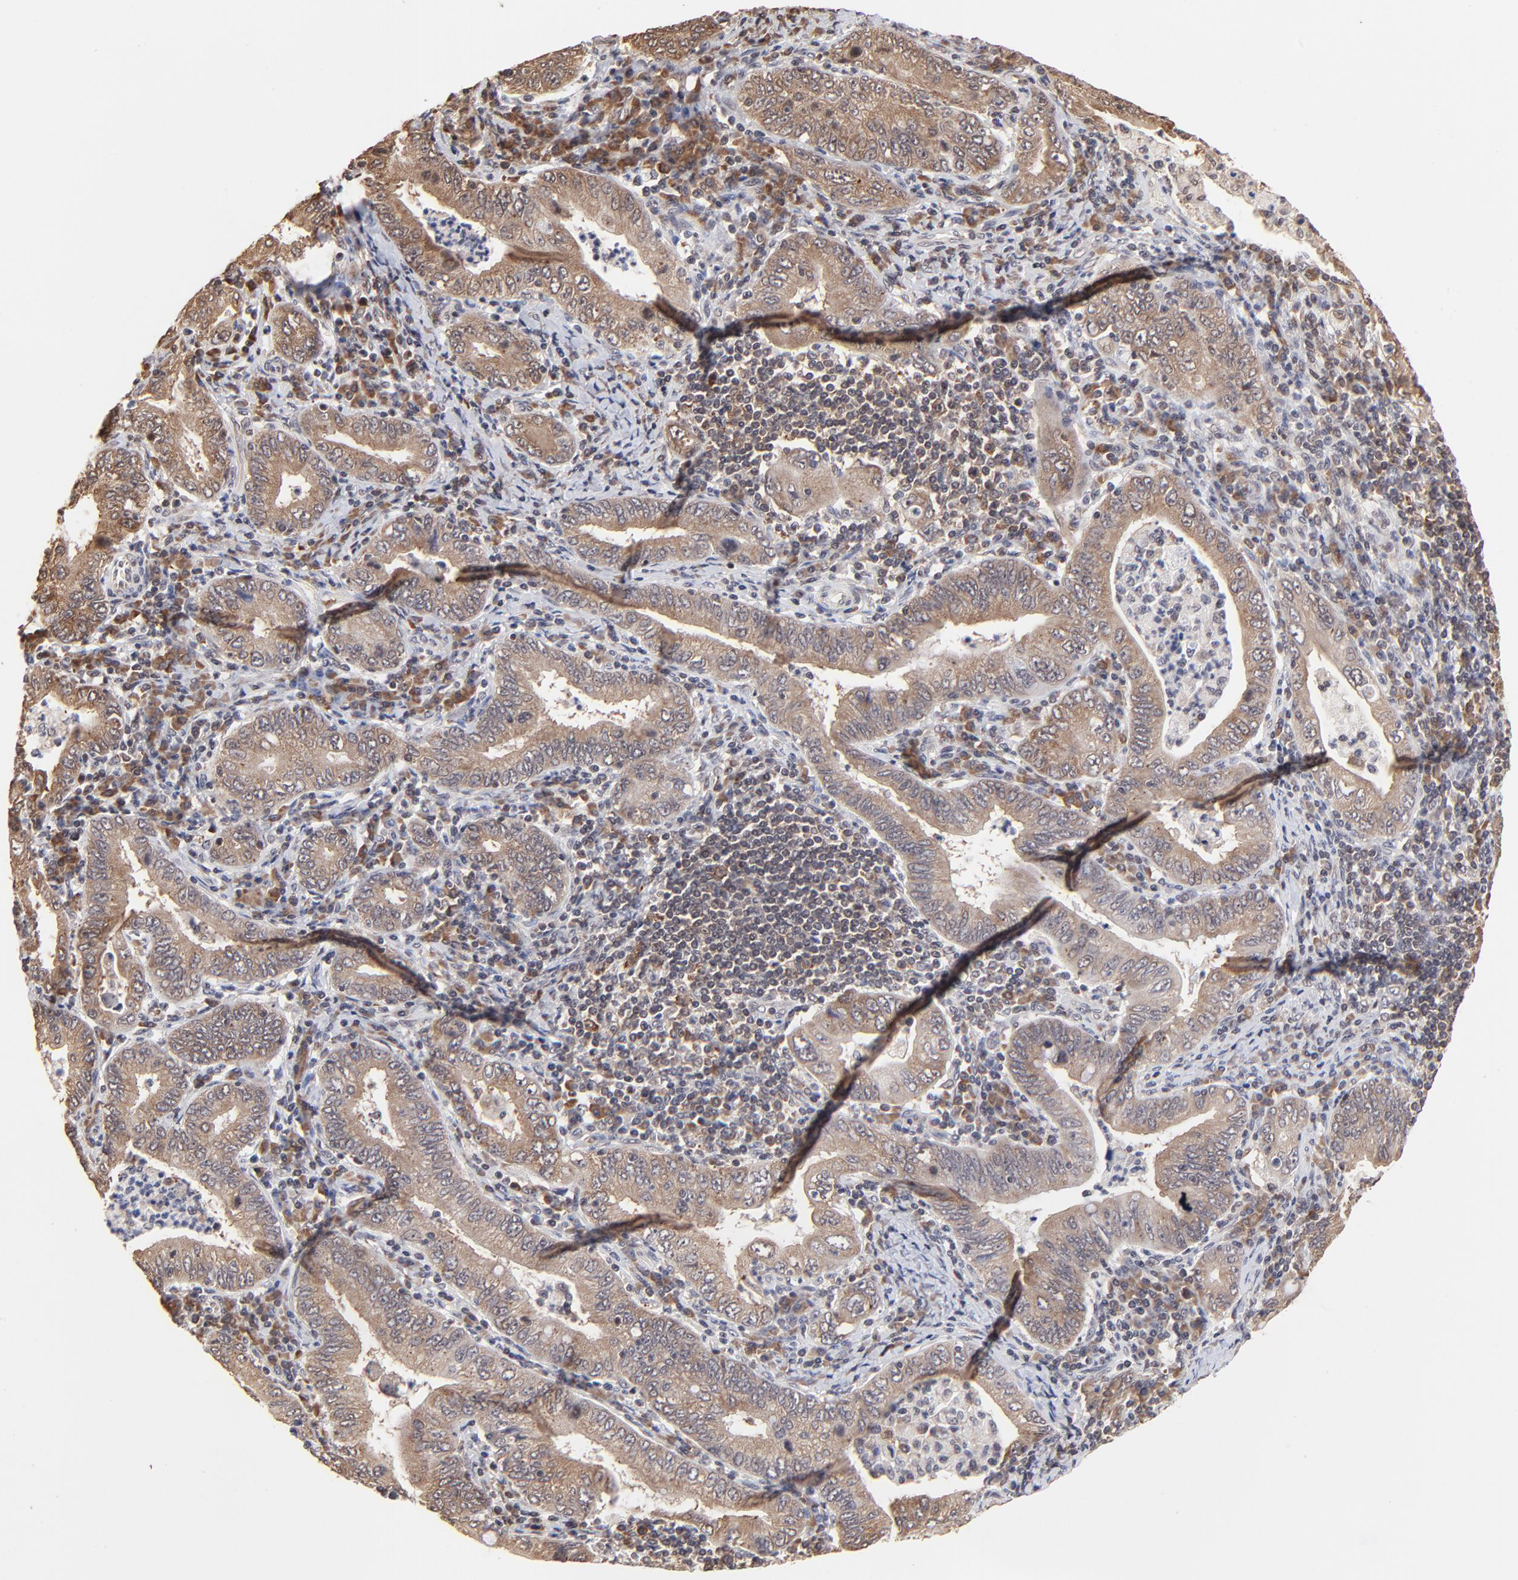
{"staining": {"intensity": "weak", "quantity": ">75%", "location": "cytoplasmic/membranous"}, "tissue": "stomach cancer", "cell_type": "Tumor cells", "image_type": "cancer", "snomed": [{"axis": "morphology", "description": "Normal tissue, NOS"}, {"axis": "morphology", "description": "Adenocarcinoma, NOS"}, {"axis": "topography", "description": "Esophagus"}, {"axis": "topography", "description": "Stomach, upper"}, {"axis": "topography", "description": "Peripheral nerve tissue"}], "caption": "This is a micrograph of immunohistochemistry staining of stomach adenocarcinoma, which shows weak positivity in the cytoplasmic/membranous of tumor cells.", "gene": "BRPF1", "patient": {"sex": "male", "age": 62}}